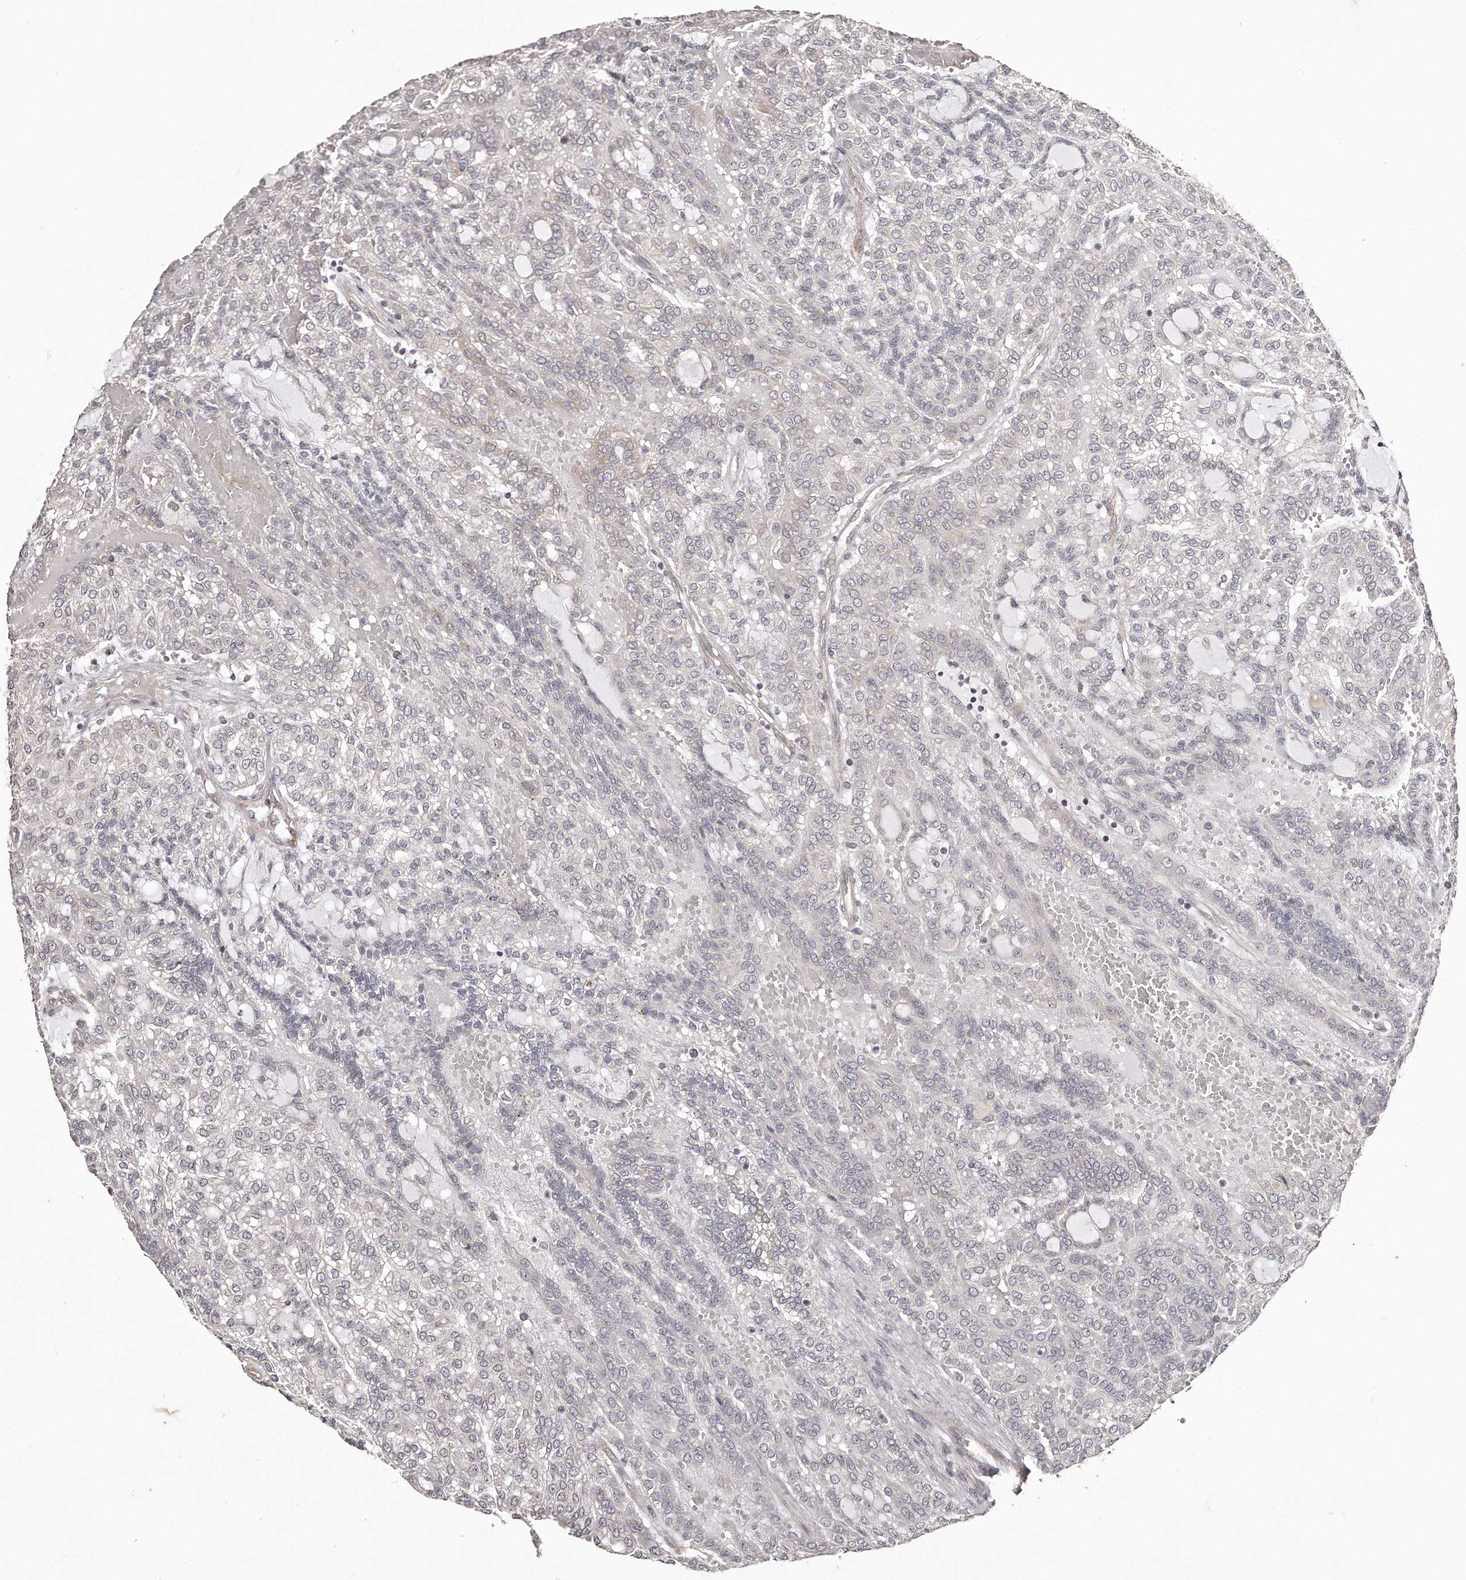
{"staining": {"intensity": "negative", "quantity": "none", "location": "none"}, "tissue": "renal cancer", "cell_type": "Tumor cells", "image_type": "cancer", "snomed": [{"axis": "morphology", "description": "Adenocarcinoma, NOS"}, {"axis": "topography", "description": "Kidney"}], "caption": "This is an immunohistochemistry photomicrograph of renal cancer (adenocarcinoma). There is no staining in tumor cells.", "gene": "TRAPPC14", "patient": {"sex": "male", "age": 63}}